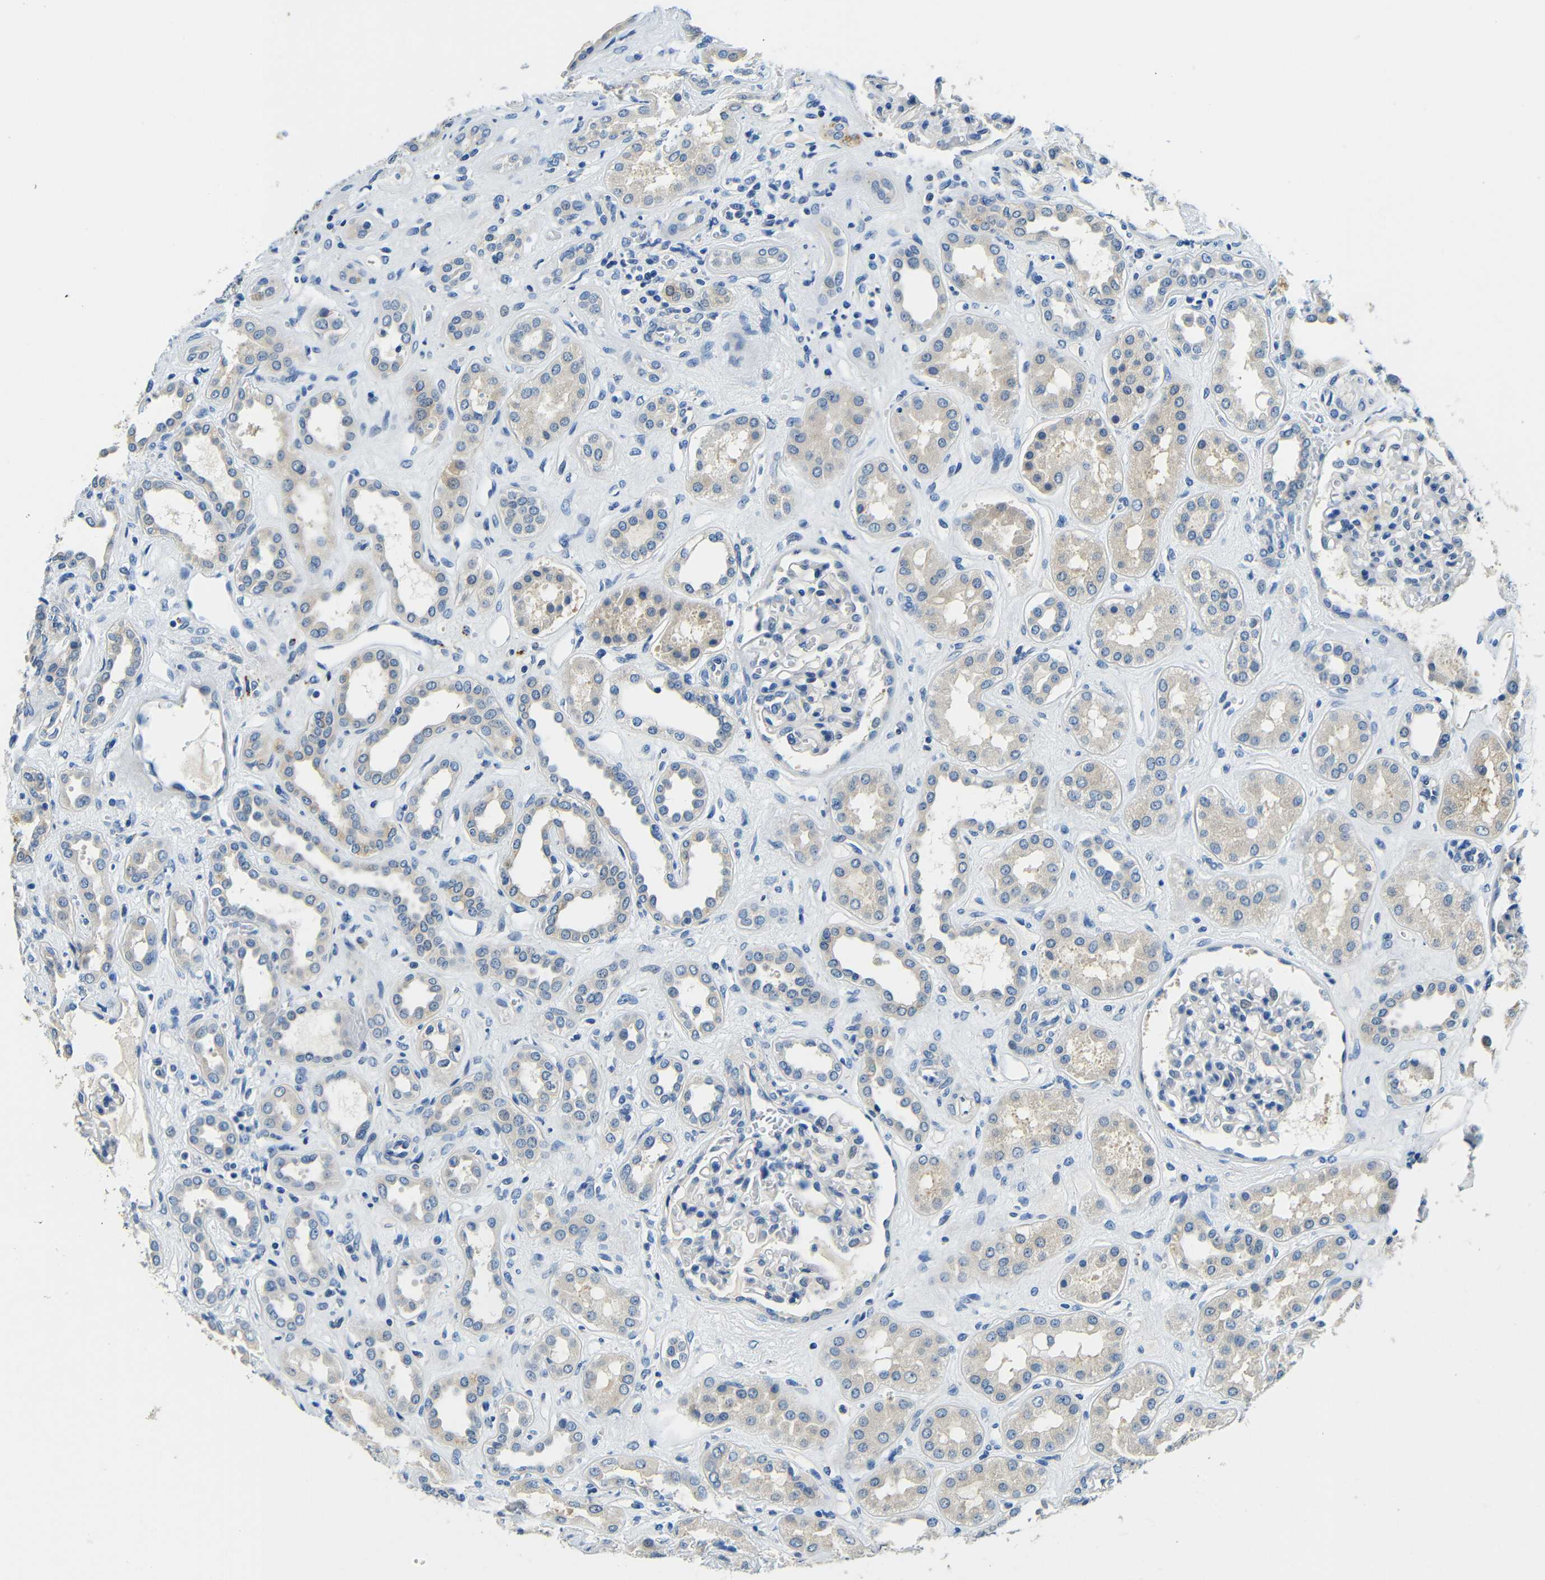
{"staining": {"intensity": "negative", "quantity": "none", "location": "none"}, "tissue": "kidney", "cell_type": "Cells in glomeruli", "image_type": "normal", "snomed": [{"axis": "morphology", "description": "Normal tissue, NOS"}, {"axis": "topography", "description": "Kidney"}], "caption": "A high-resolution photomicrograph shows immunohistochemistry staining of benign kidney, which shows no significant expression in cells in glomeruli.", "gene": "FMO5", "patient": {"sex": "male", "age": 59}}